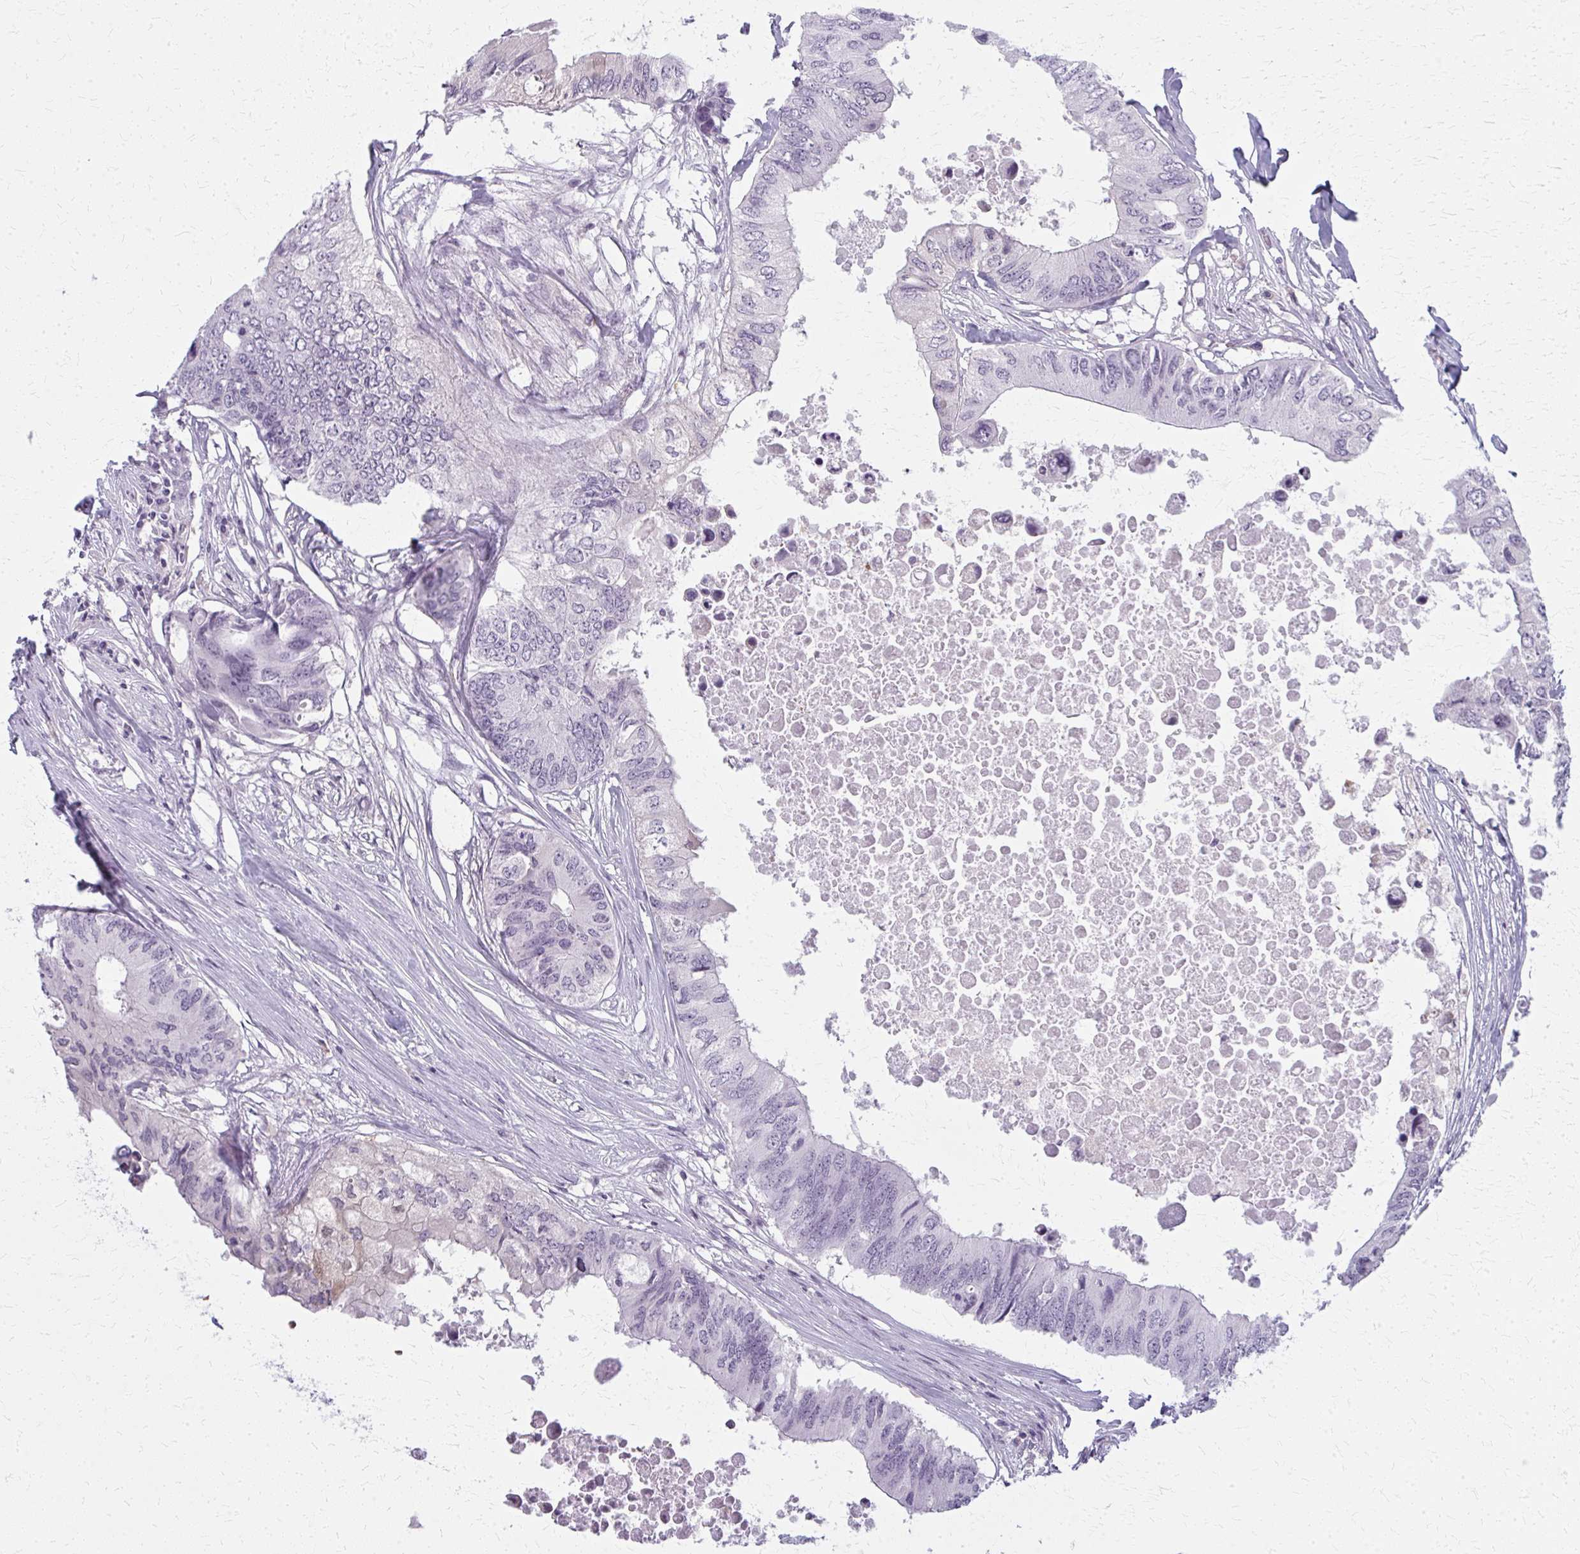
{"staining": {"intensity": "negative", "quantity": "none", "location": "none"}, "tissue": "colorectal cancer", "cell_type": "Tumor cells", "image_type": "cancer", "snomed": [{"axis": "morphology", "description": "Adenocarcinoma, NOS"}, {"axis": "topography", "description": "Colon"}], "caption": "There is no significant staining in tumor cells of colorectal cancer.", "gene": "CASQ2", "patient": {"sex": "male", "age": 71}}